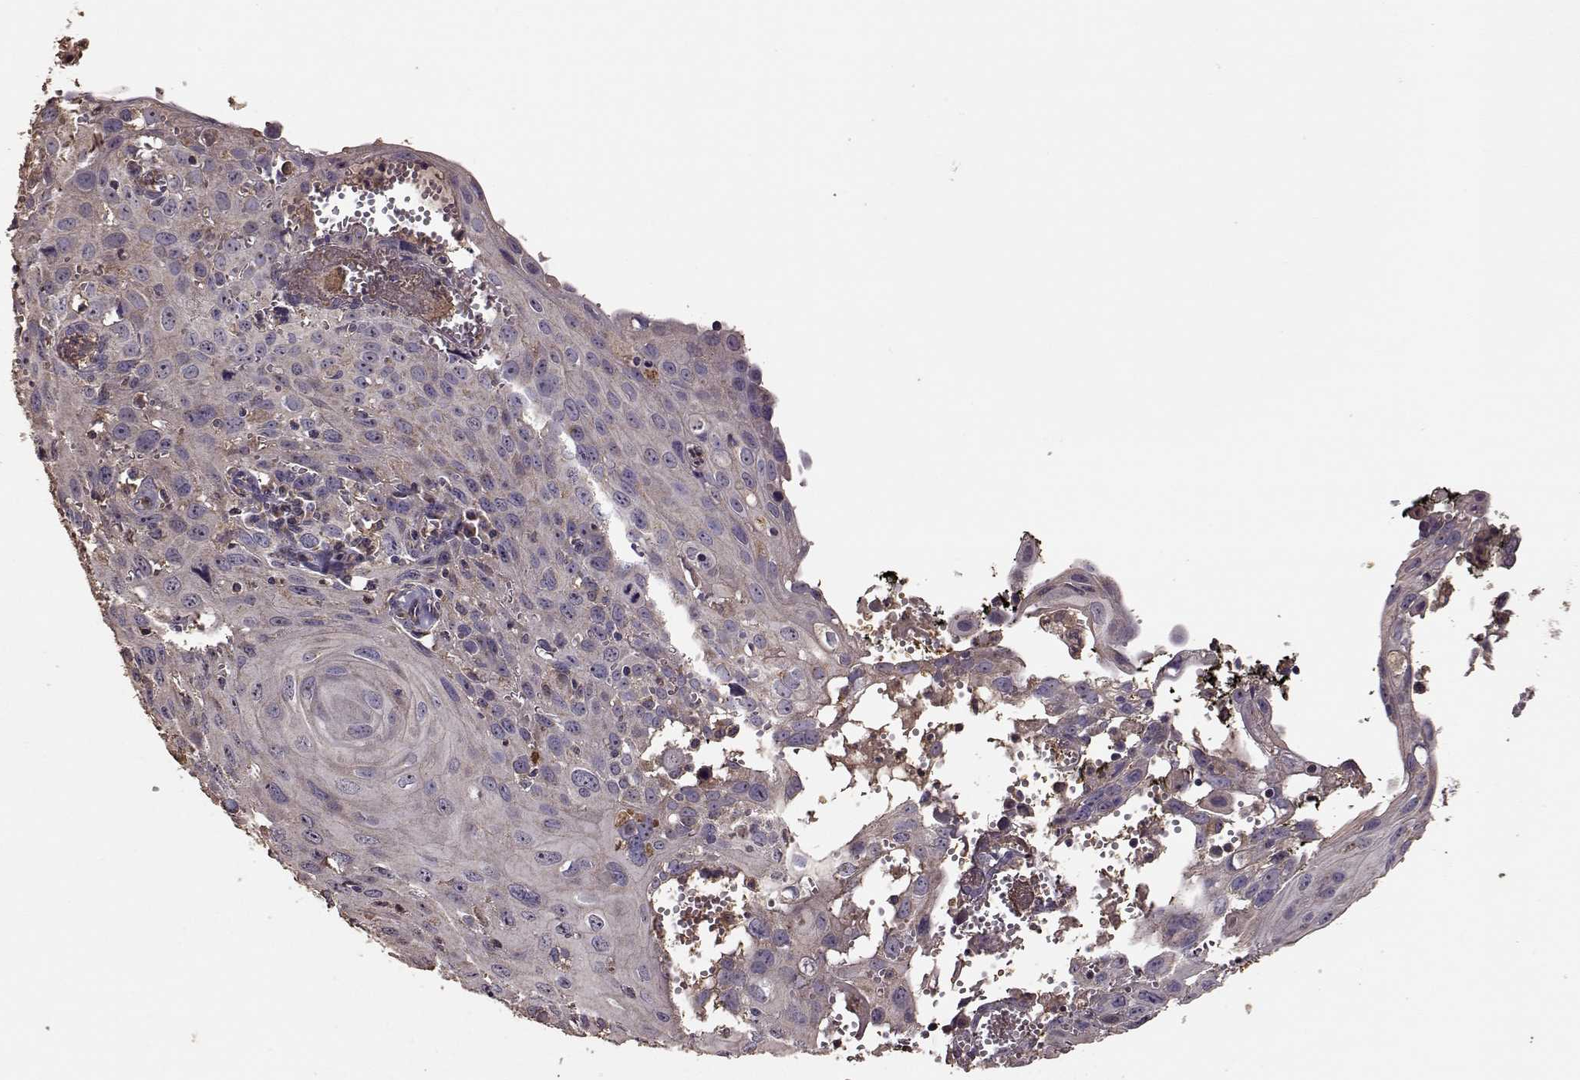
{"staining": {"intensity": "negative", "quantity": "none", "location": "none"}, "tissue": "cervical cancer", "cell_type": "Tumor cells", "image_type": "cancer", "snomed": [{"axis": "morphology", "description": "Squamous cell carcinoma, NOS"}, {"axis": "topography", "description": "Cervix"}], "caption": "A photomicrograph of human cervical squamous cell carcinoma is negative for staining in tumor cells.", "gene": "PTGES2", "patient": {"sex": "female", "age": 38}}